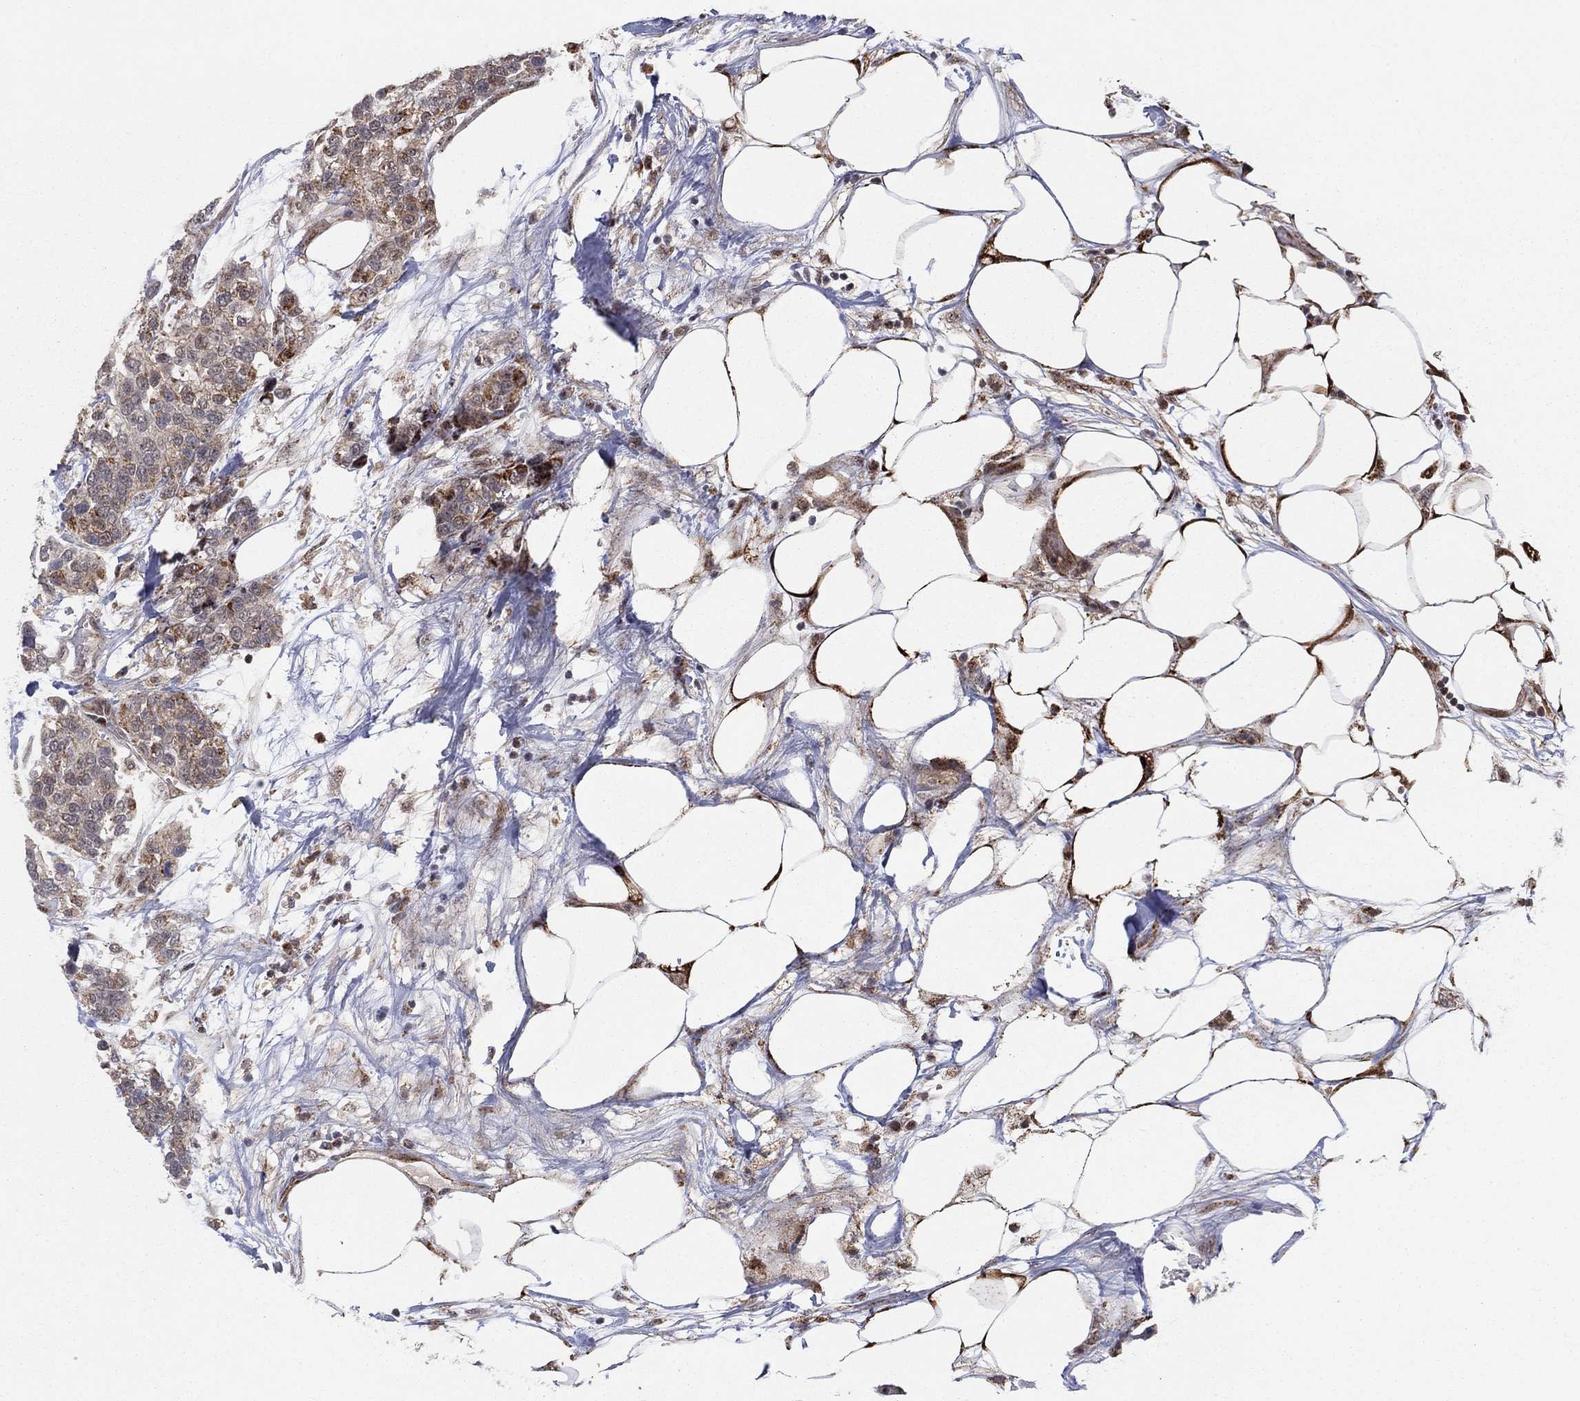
{"staining": {"intensity": "negative", "quantity": "none", "location": "none"}, "tissue": "urothelial cancer", "cell_type": "Tumor cells", "image_type": "cancer", "snomed": [{"axis": "morphology", "description": "Urothelial carcinoma, High grade"}, {"axis": "topography", "description": "Urinary bladder"}], "caption": "High-grade urothelial carcinoma stained for a protein using immunohistochemistry shows no staining tumor cells.", "gene": "ZNF395", "patient": {"sex": "male", "age": 77}}